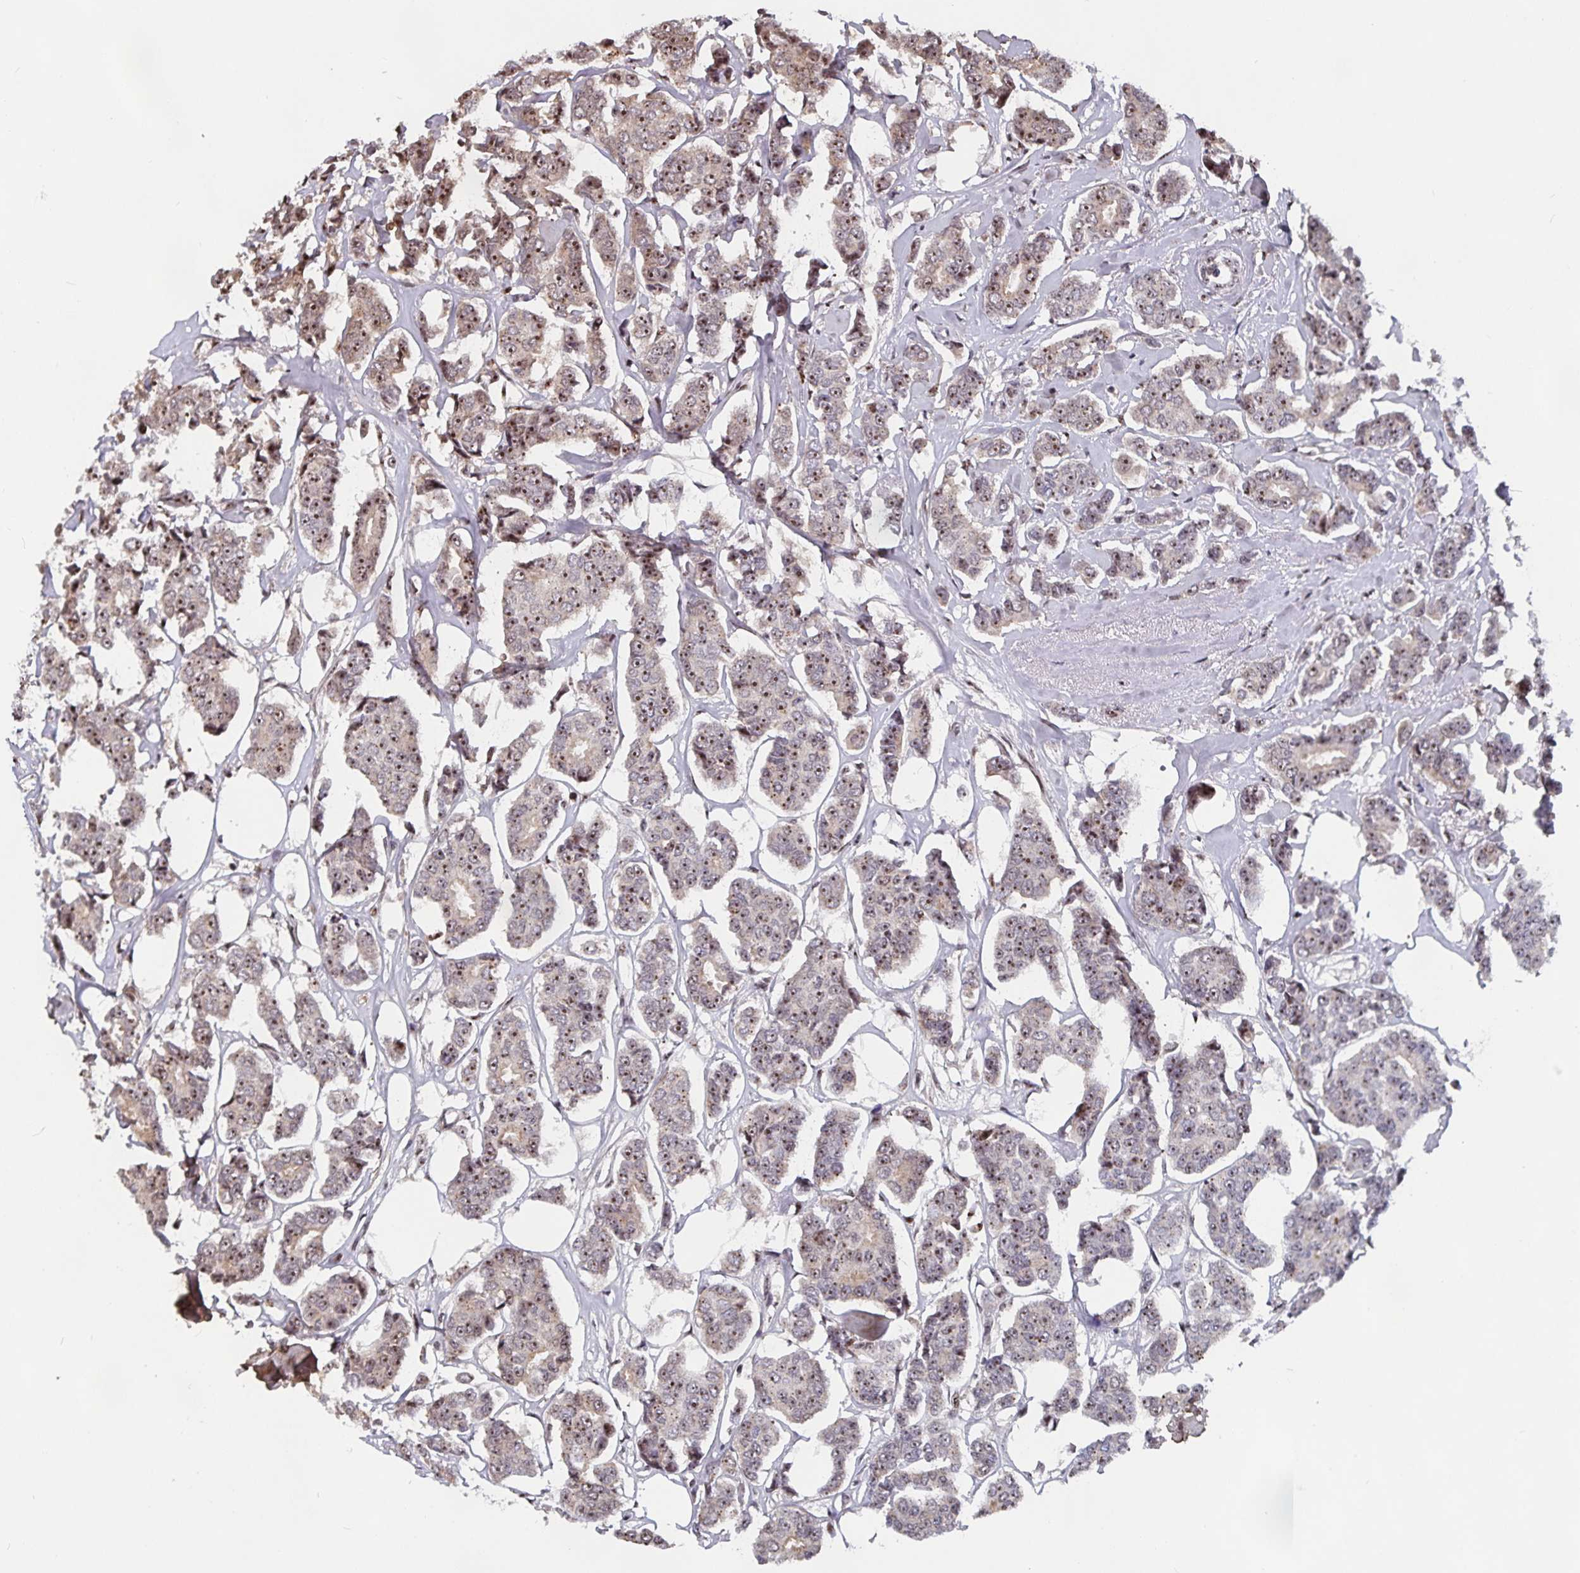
{"staining": {"intensity": "moderate", "quantity": ">75%", "location": "nuclear"}, "tissue": "breast cancer", "cell_type": "Tumor cells", "image_type": "cancer", "snomed": [{"axis": "morphology", "description": "Duct carcinoma"}, {"axis": "topography", "description": "Breast"}], "caption": "The micrograph demonstrates a brown stain indicating the presence of a protein in the nuclear of tumor cells in invasive ductal carcinoma (breast).", "gene": "LAS1L", "patient": {"sex": "female", "age": 94}}